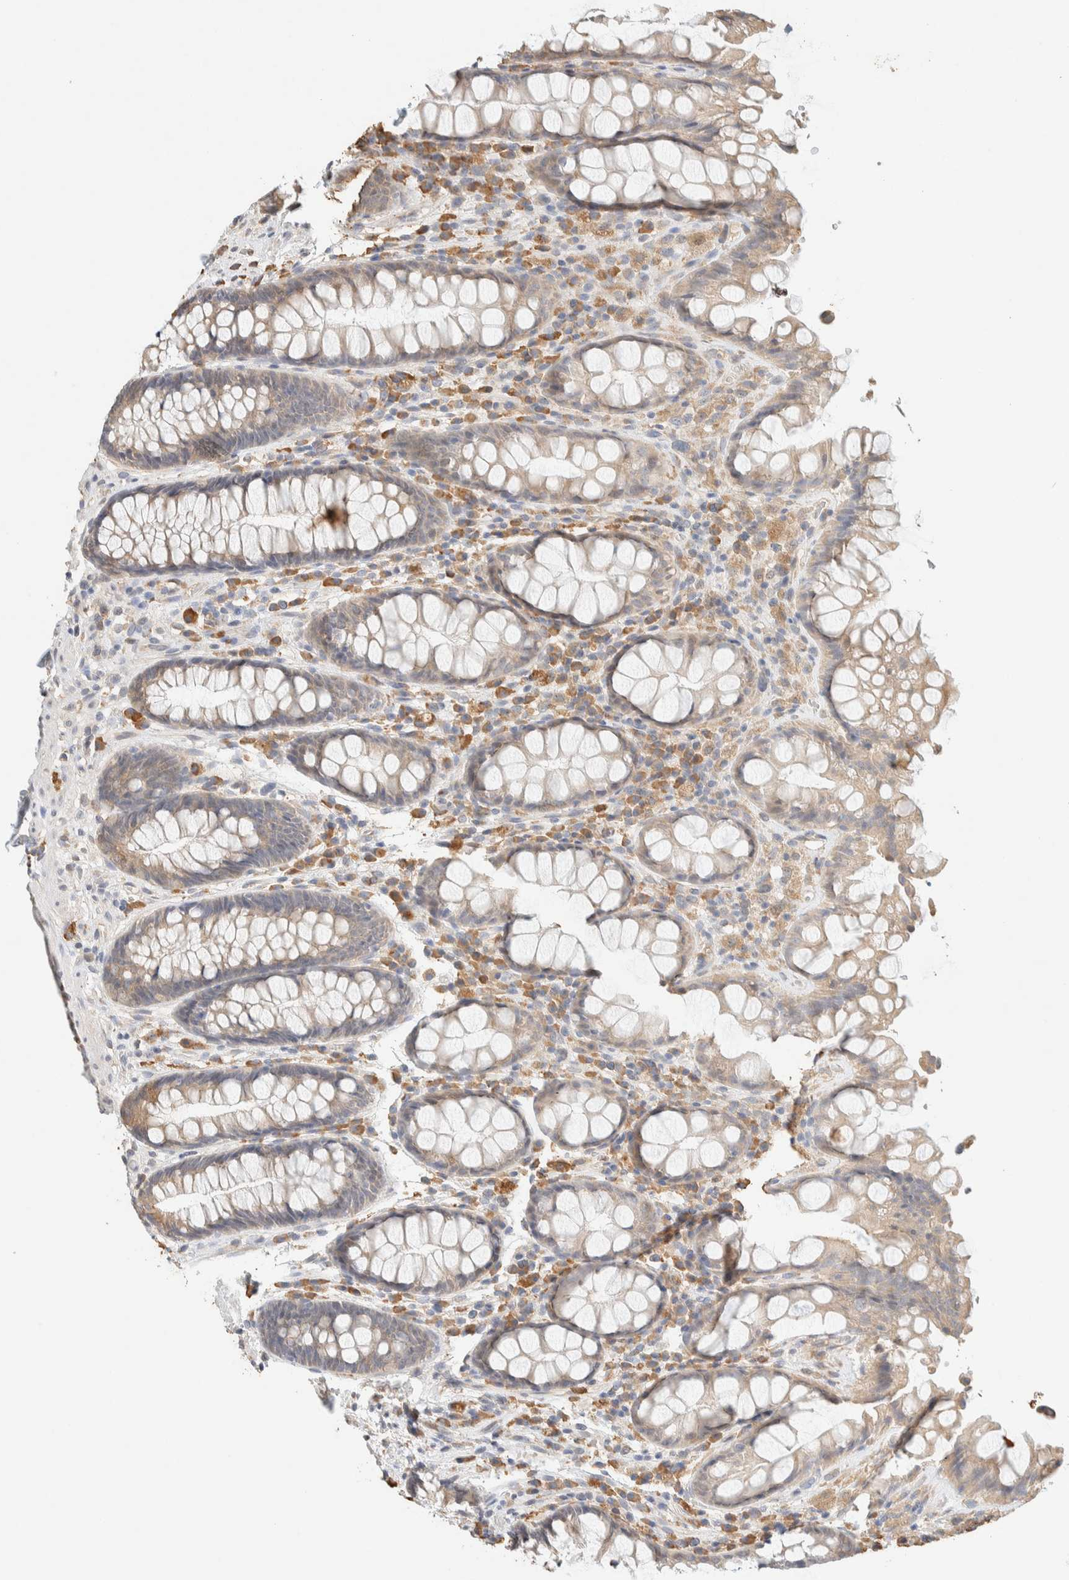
{"staining": {"intensity": "moderate", "quantity": ">75%", "location": "cytoplasmic/membranous"}, "tissue": "rectum", "cell_type": "Glandular cells", "image_type": "normal", "snomed": [{"axis": "morphology", "description": "Normal tissue, NOS"}, {"axis": "topography", "description": "Rectum"}], "caption": "Human rectum stained for a protein (brown) reveals moderate cytoplasmic/membranous positive positivity in approximately >75% of glandular cells.", "gene": "TTC3", "patient": {"sex": "male", "age": 64}}